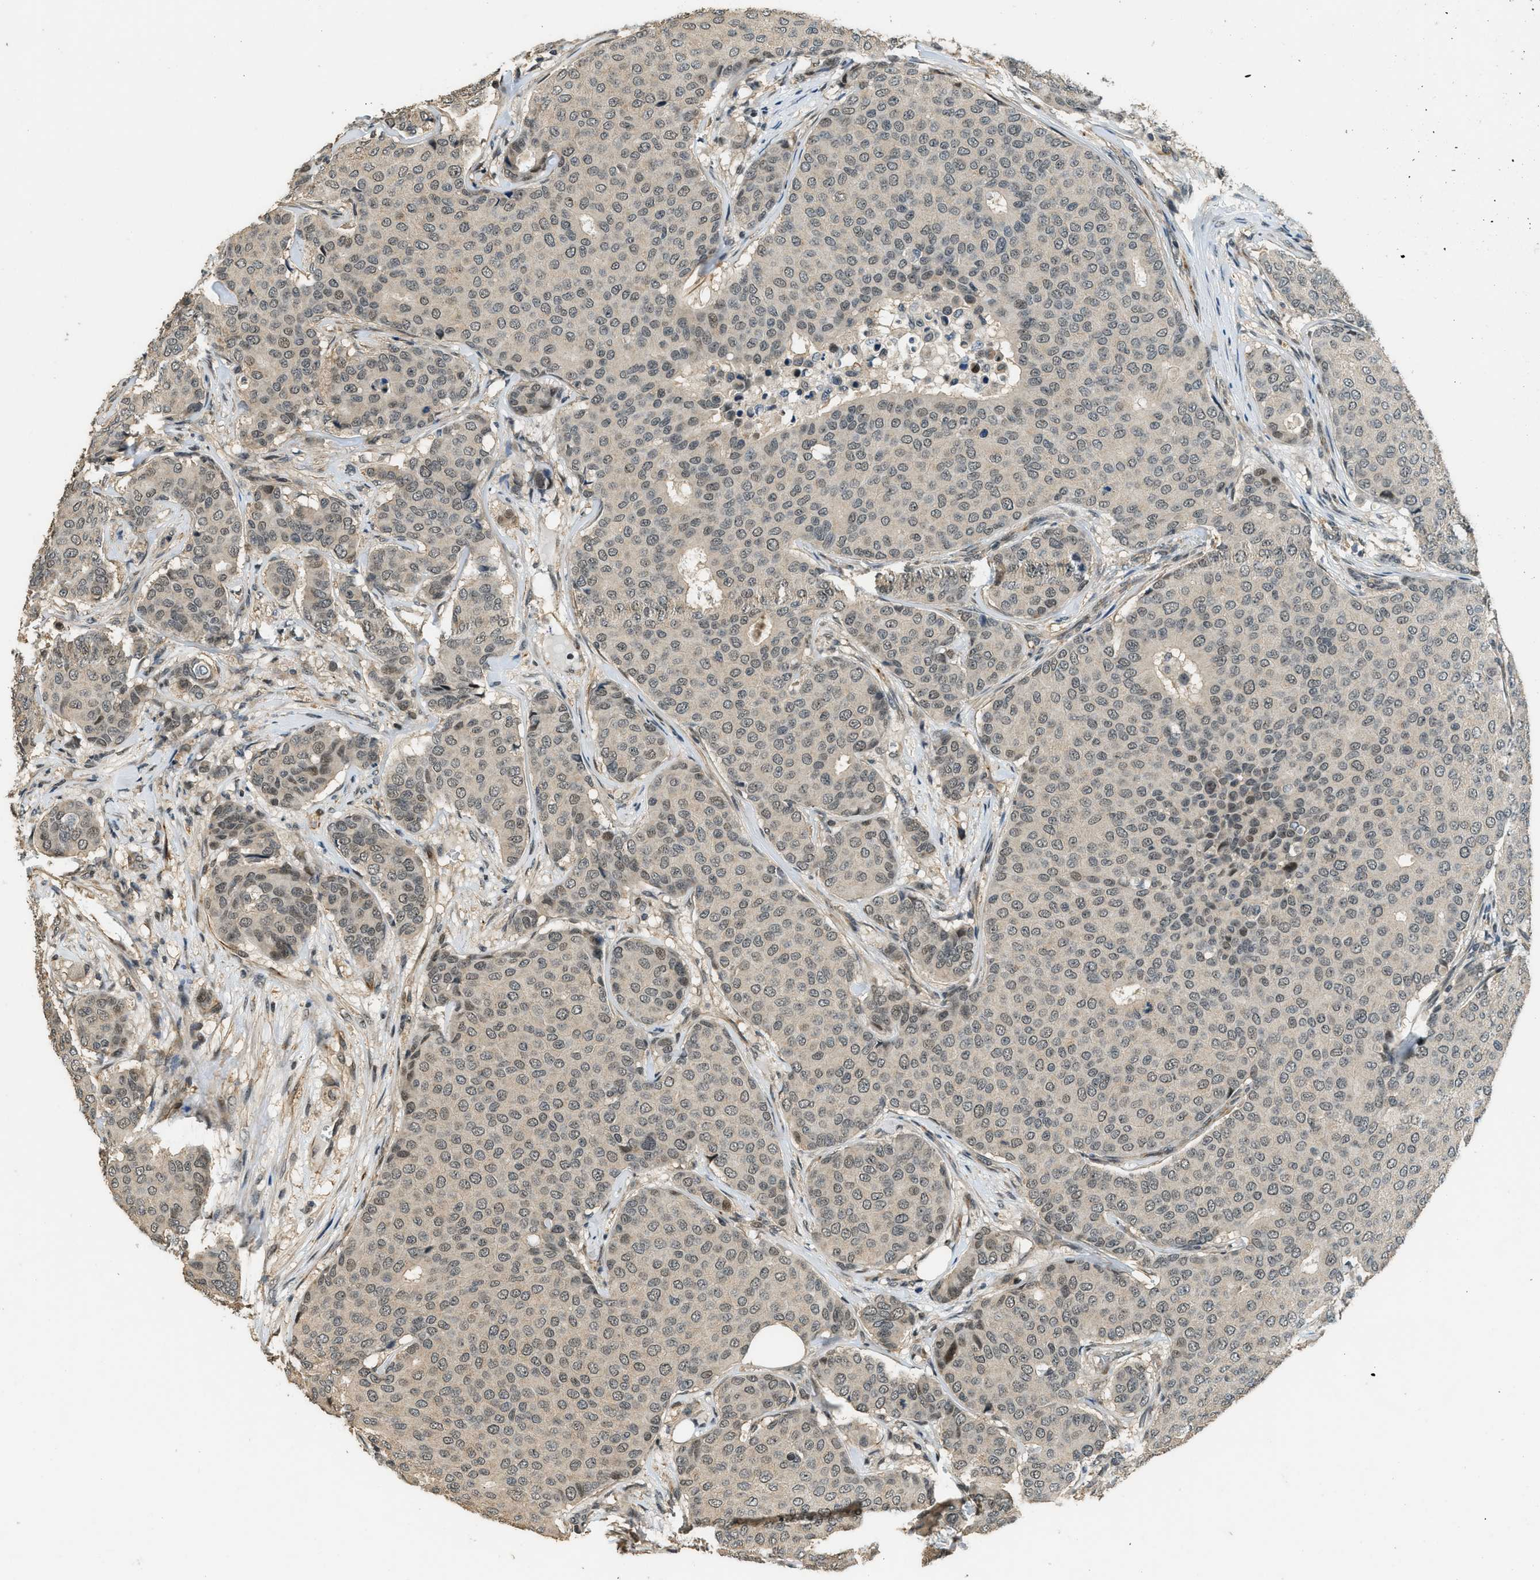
{"staining": {"intensity": "weak", "quantity": "<25%", "location": "nuclear"}, "tissue": "breast cancer", "cell_type": "Tumor cells", "image_type": "cancer", "snomed": [{"axis": "morphology", "description": "Duct carcinoma"}, {"axis": "topography", "description": "Breast"}], "caption": "Tumor cells show no significant positivity in breast intraductal carcinoma.", "gene": "MED21", "patient": {"sex": "female", "age": 75}}